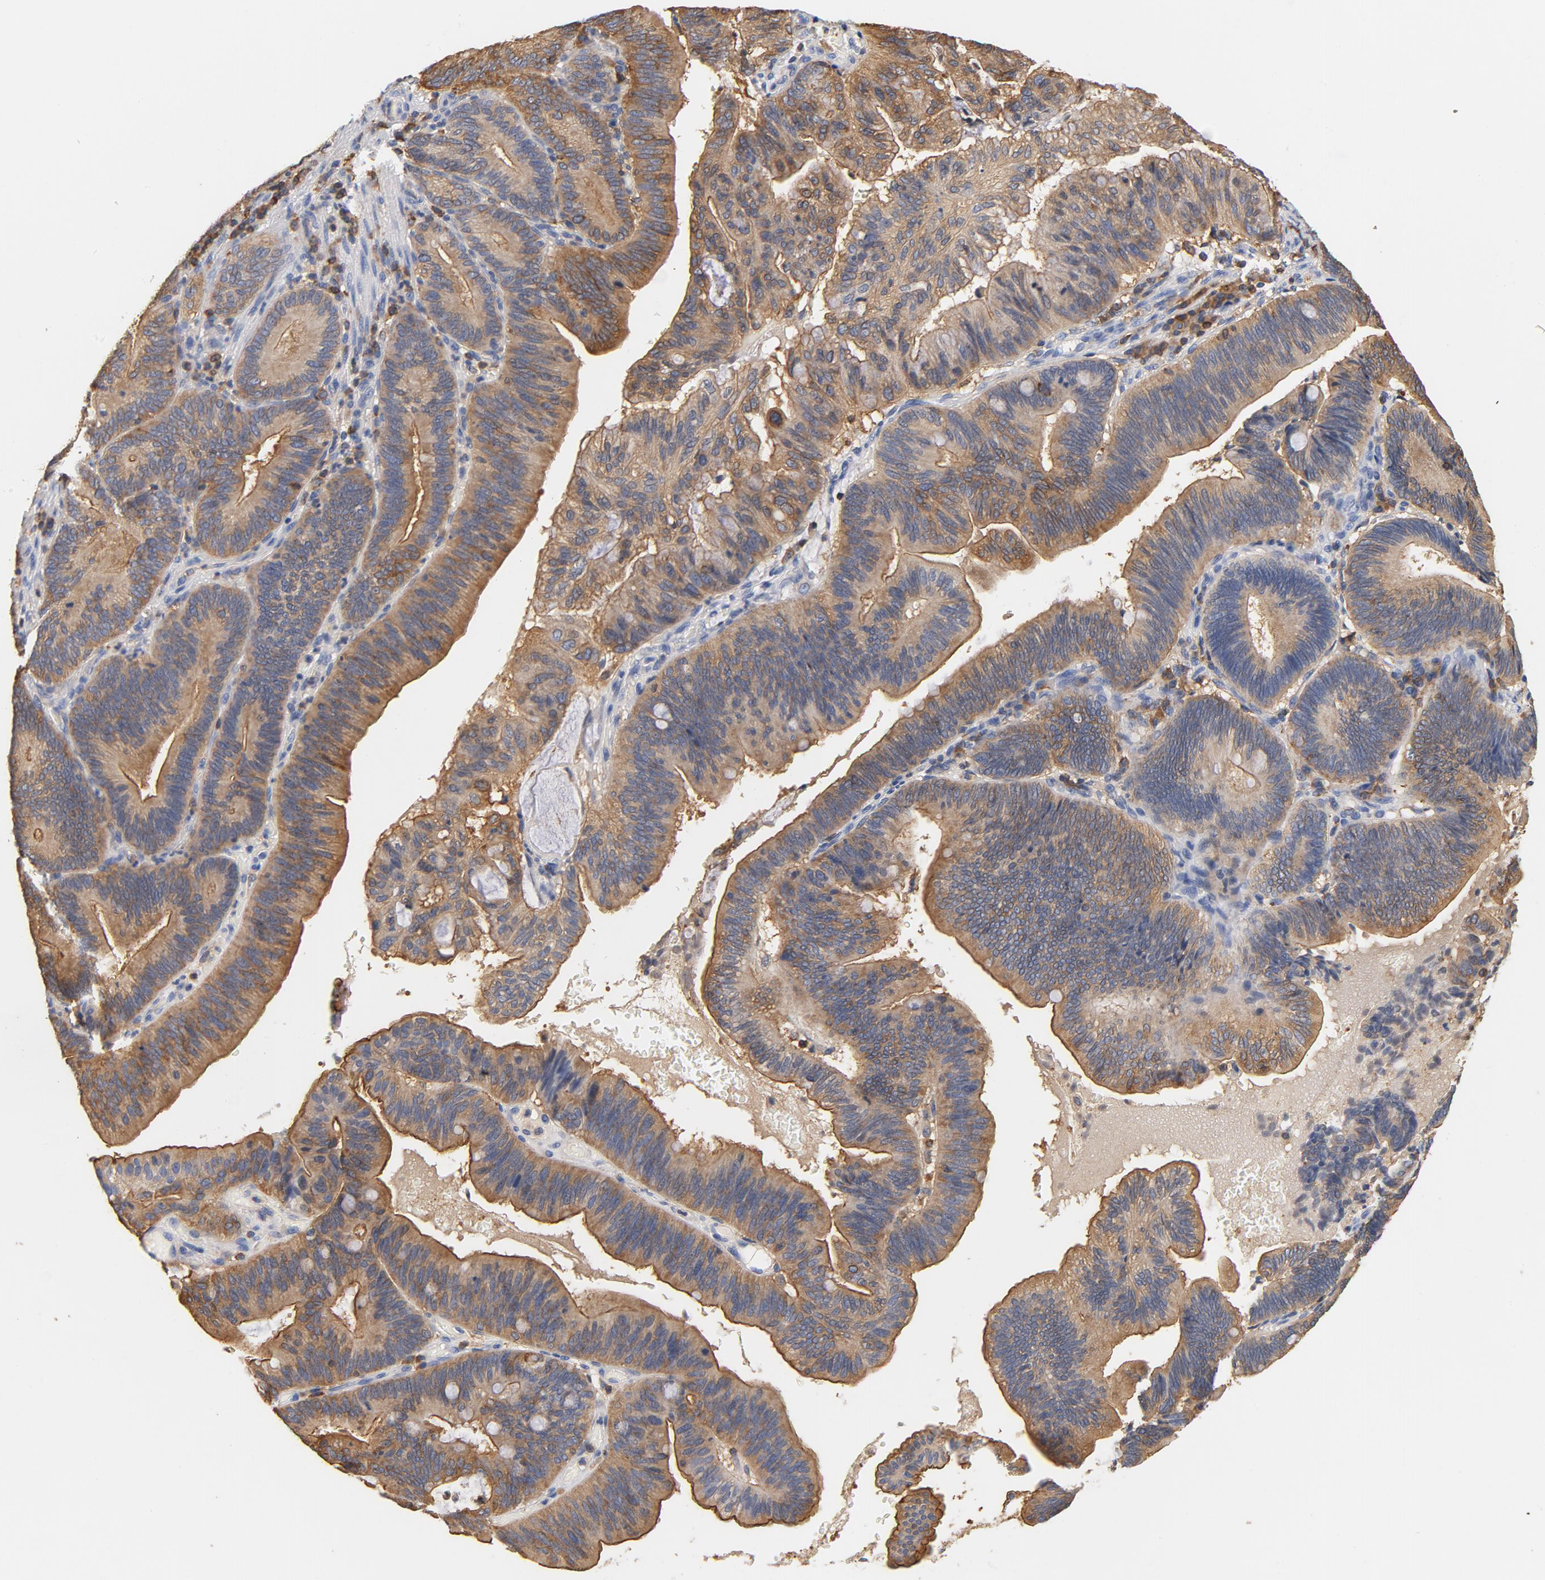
{"staining": {"intensity": "moderate", "quantity": ">75%", "location": "cytoplasmic/membranous"}, "tissue": "pancreatic cancer", "cell_type": "Tumor cells", "image_type": "cancer", "snomed": [{"axis": "morphology", "description": "Adenocarcinoma, NOS"}, {"axis": "topography", "description": "Pancreas"}], "caption": "Pancreatic adenocarcinoma stained for a protein (brown) exhibits moderate cytoplasmic/membranous positive expression in about >75% of tumor cells.", "gene": "EZR", "patient": {"sex": "male", "age": 82}}